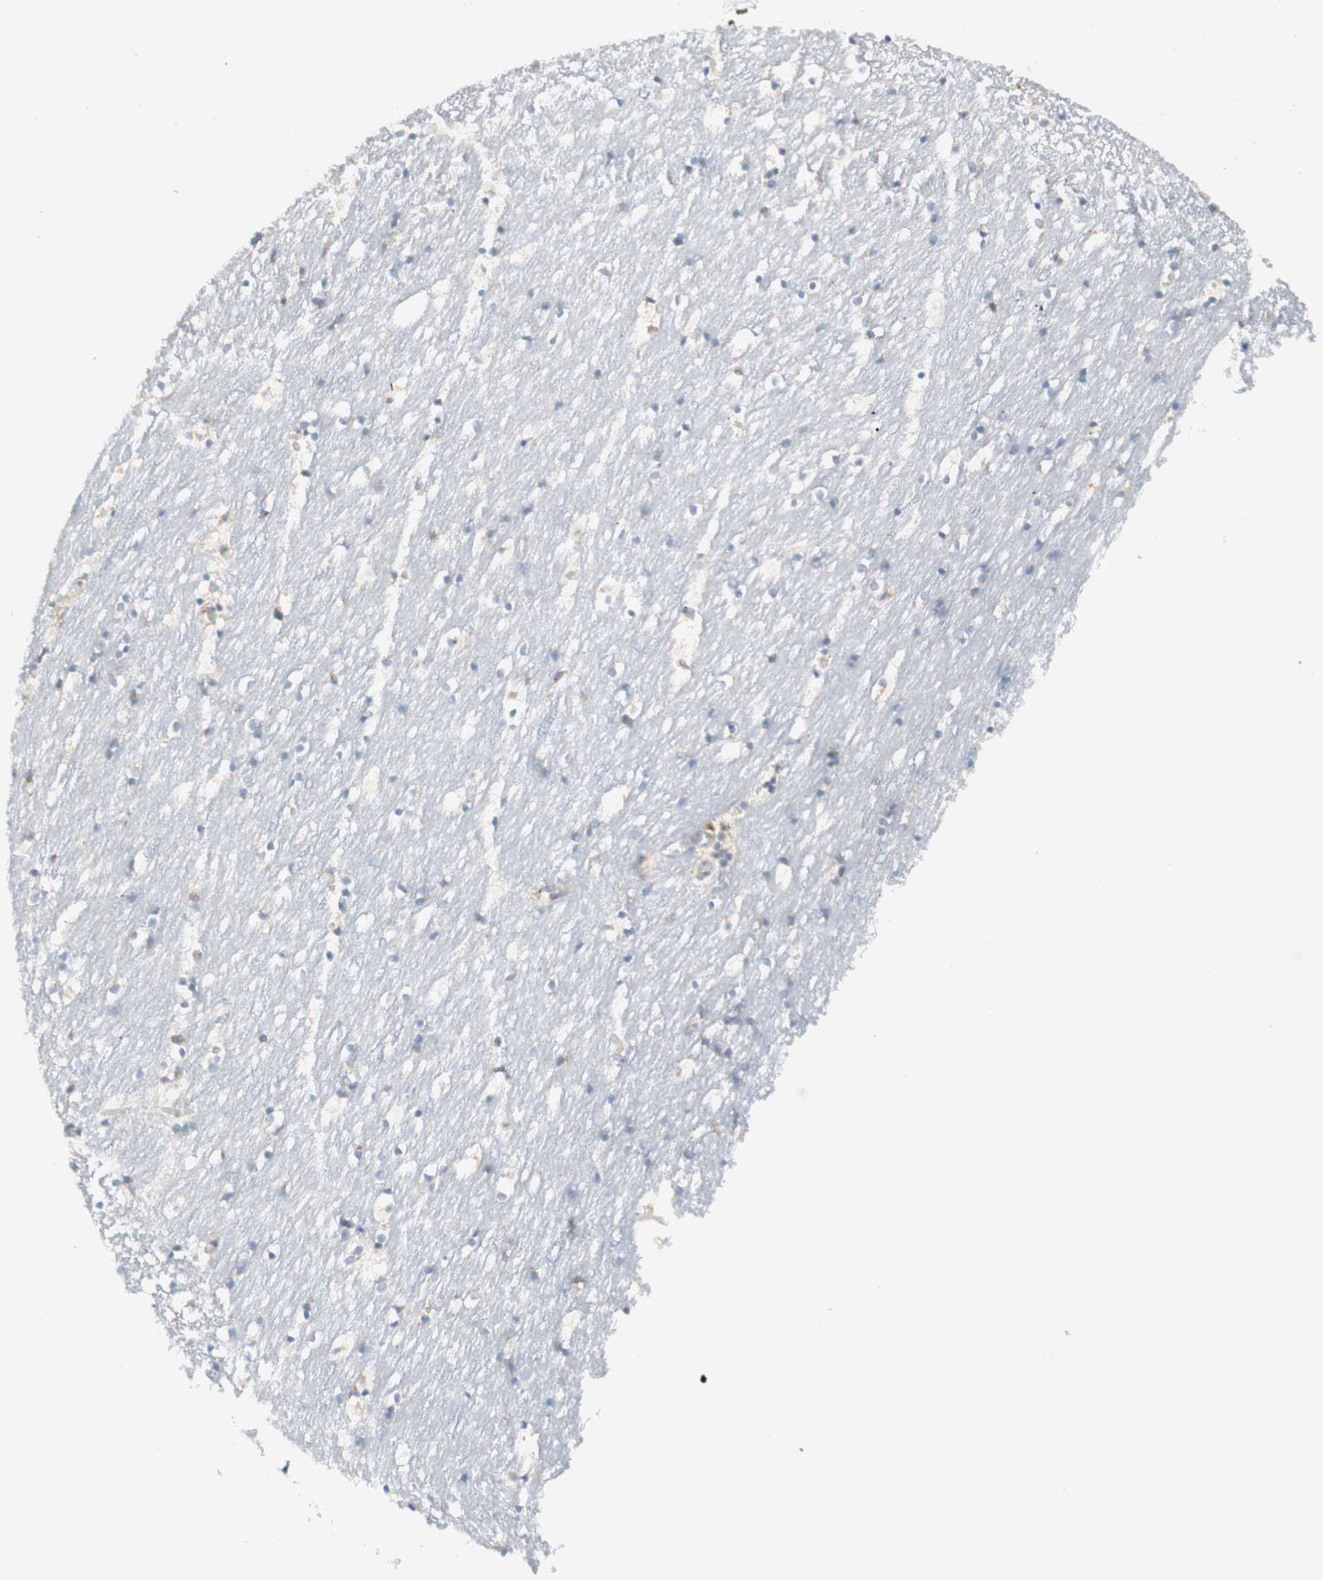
{"staining": {"intensity": "negative", "quantity": "none", "location": "none"}, "tissue": "caudate", "cell_type": "Glial cells", "image_type": "normal", "snomed": [{"axis": "morphology", "description": "Normal tissue, NOS"}, {"axis": "topography", "description": "Lateral ventricle wall"}], "caption": "There is no significant staining in glial cells of caudate.", "gene": "MANF", "patient": {"sex": "male", "age": 45}}